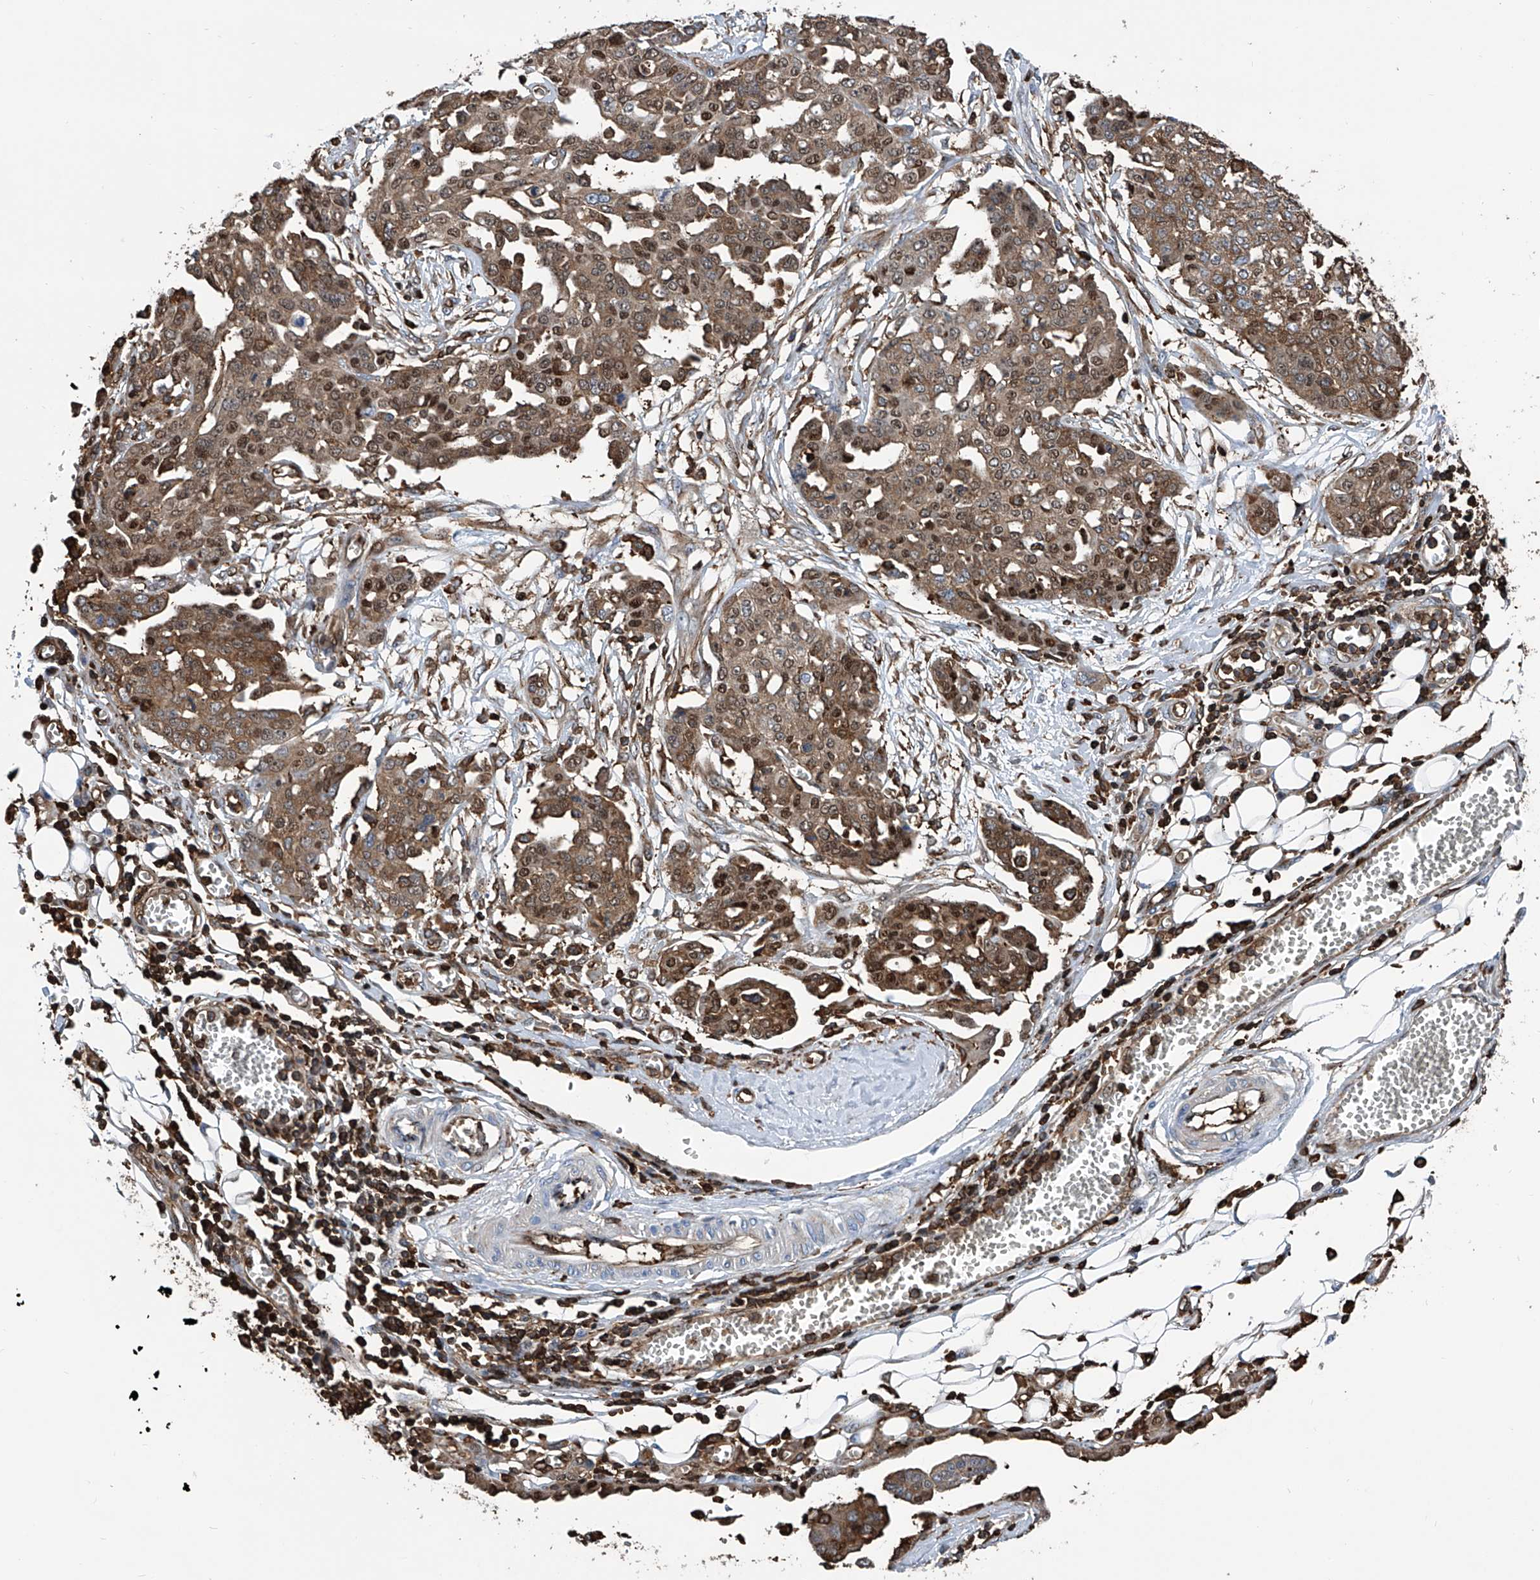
{"staining": {"intensity": "moderate", "quantity": ">75%", "location": "cytoplasmic/membranous,nuclear"}, "tissue": "ovarian cancer", "cell_type": "Tumor cells", "image_type": "cancer", "snomed": [{"axis": "morphology", "description": "Cystadenocarcinoma, serous, NOS"}, {"axis": "topography", "description": "Soft tissue"}, {"axis": "topography", "description": "Ovary"}], "caption": "Brown immunohistochemical staining in human ovarian cancer displays moderate cytoplasmic/membranous and nuclear positivity in about >75% of tumor cells.", "gene": "ZNF484", "patient": {"sex": "female", "age": 57}}